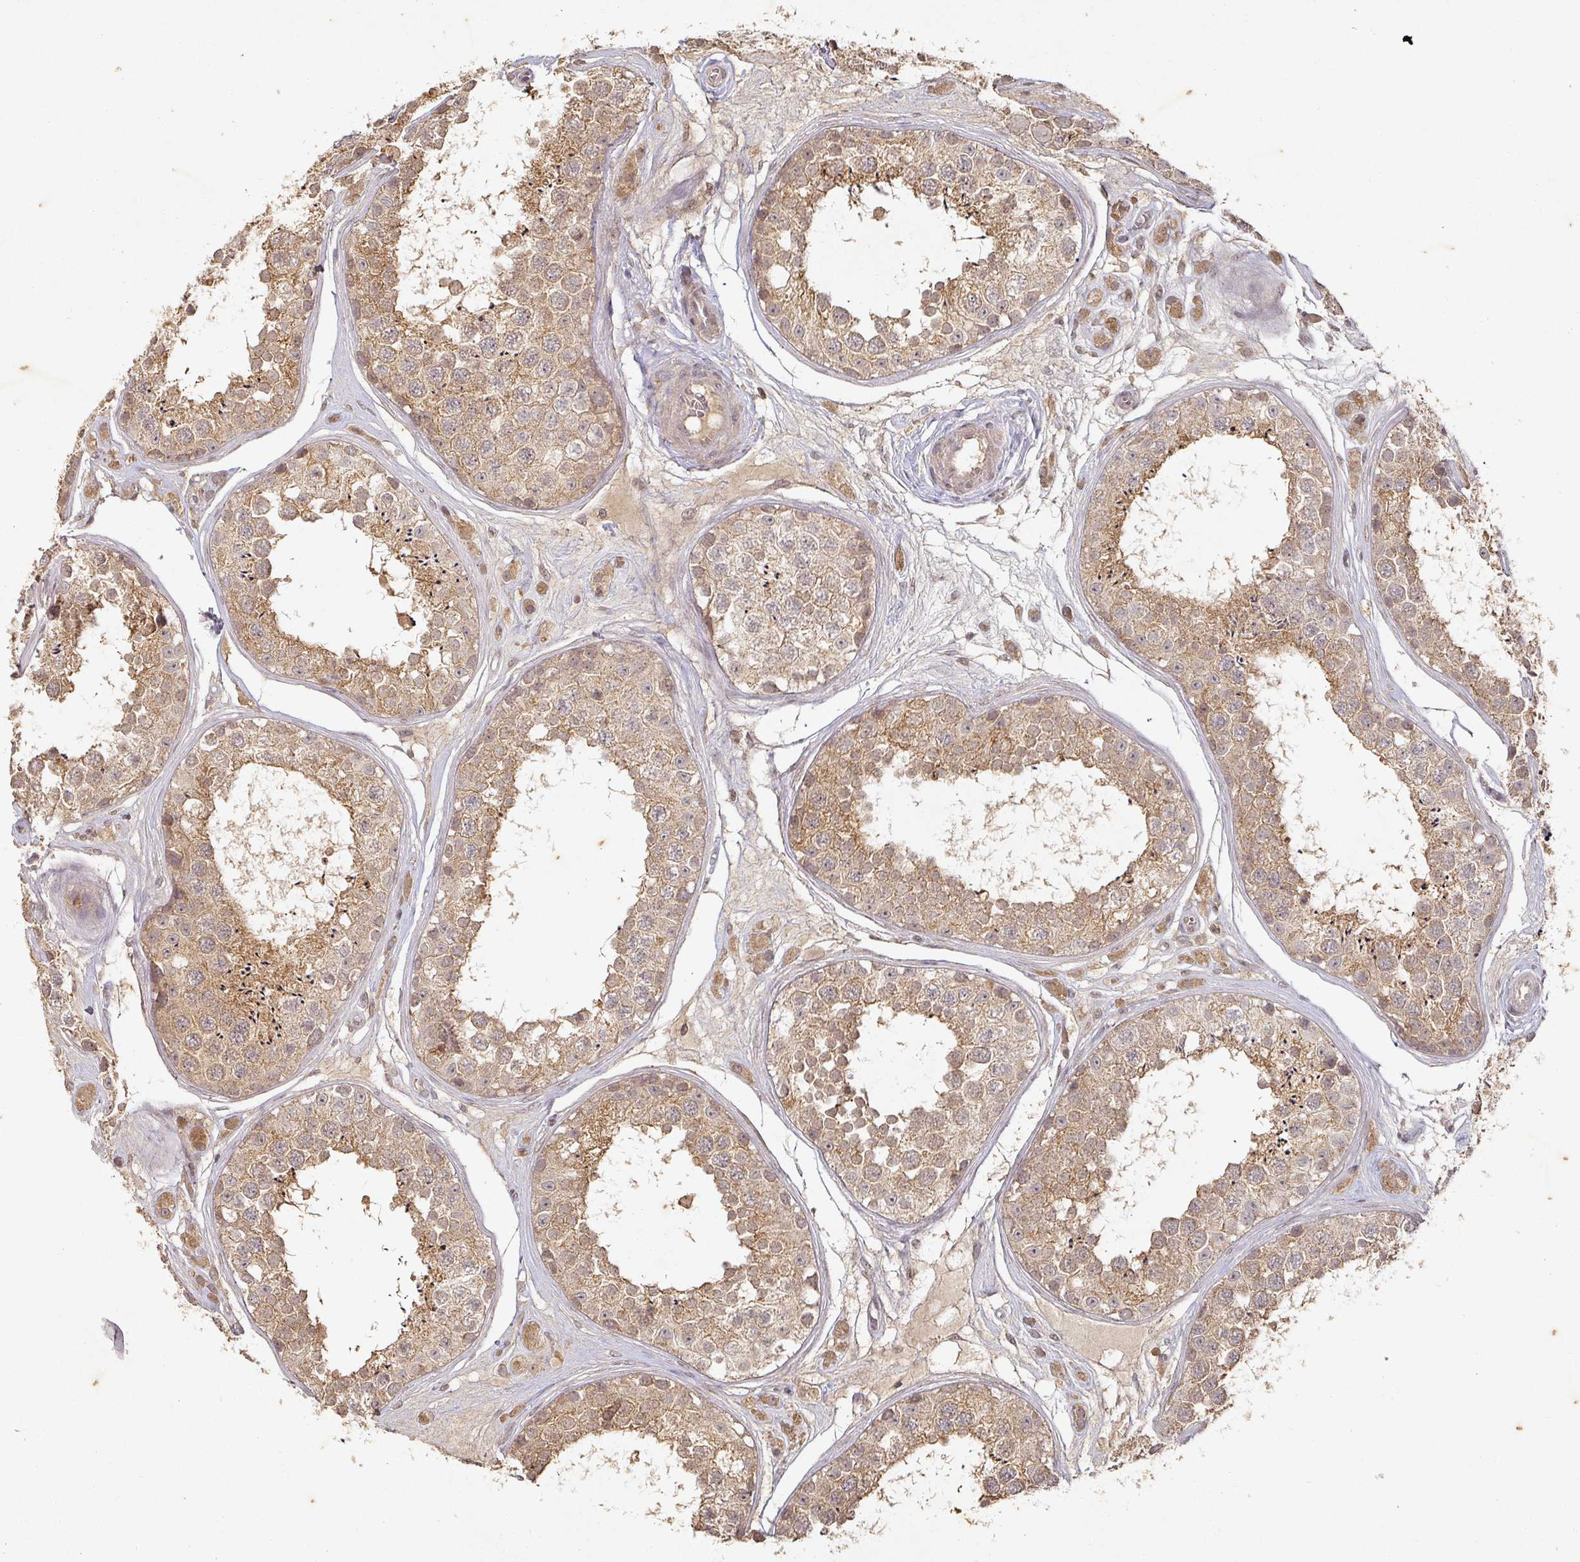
{"staining": {"intensity": "moderate", "quantity": ">75%", "location": "cytoplasmic/membranous"}, "tissue": "testis", "cell_type": "Cells in seminiferous ducts", "image_type": "normal", "snomed": [{"axis": "morphology", "description": "Normal tissue, NOS"}, {"axis": "topography", "description": "Testis"}], "caption": "Cells in seminiferous ducts exhibit moderate cytoplasmic/membranous expression in about >75% of cells in normal testis.", "gene": "CAPN5", "patient": {"sex": "male", "age": 25}}